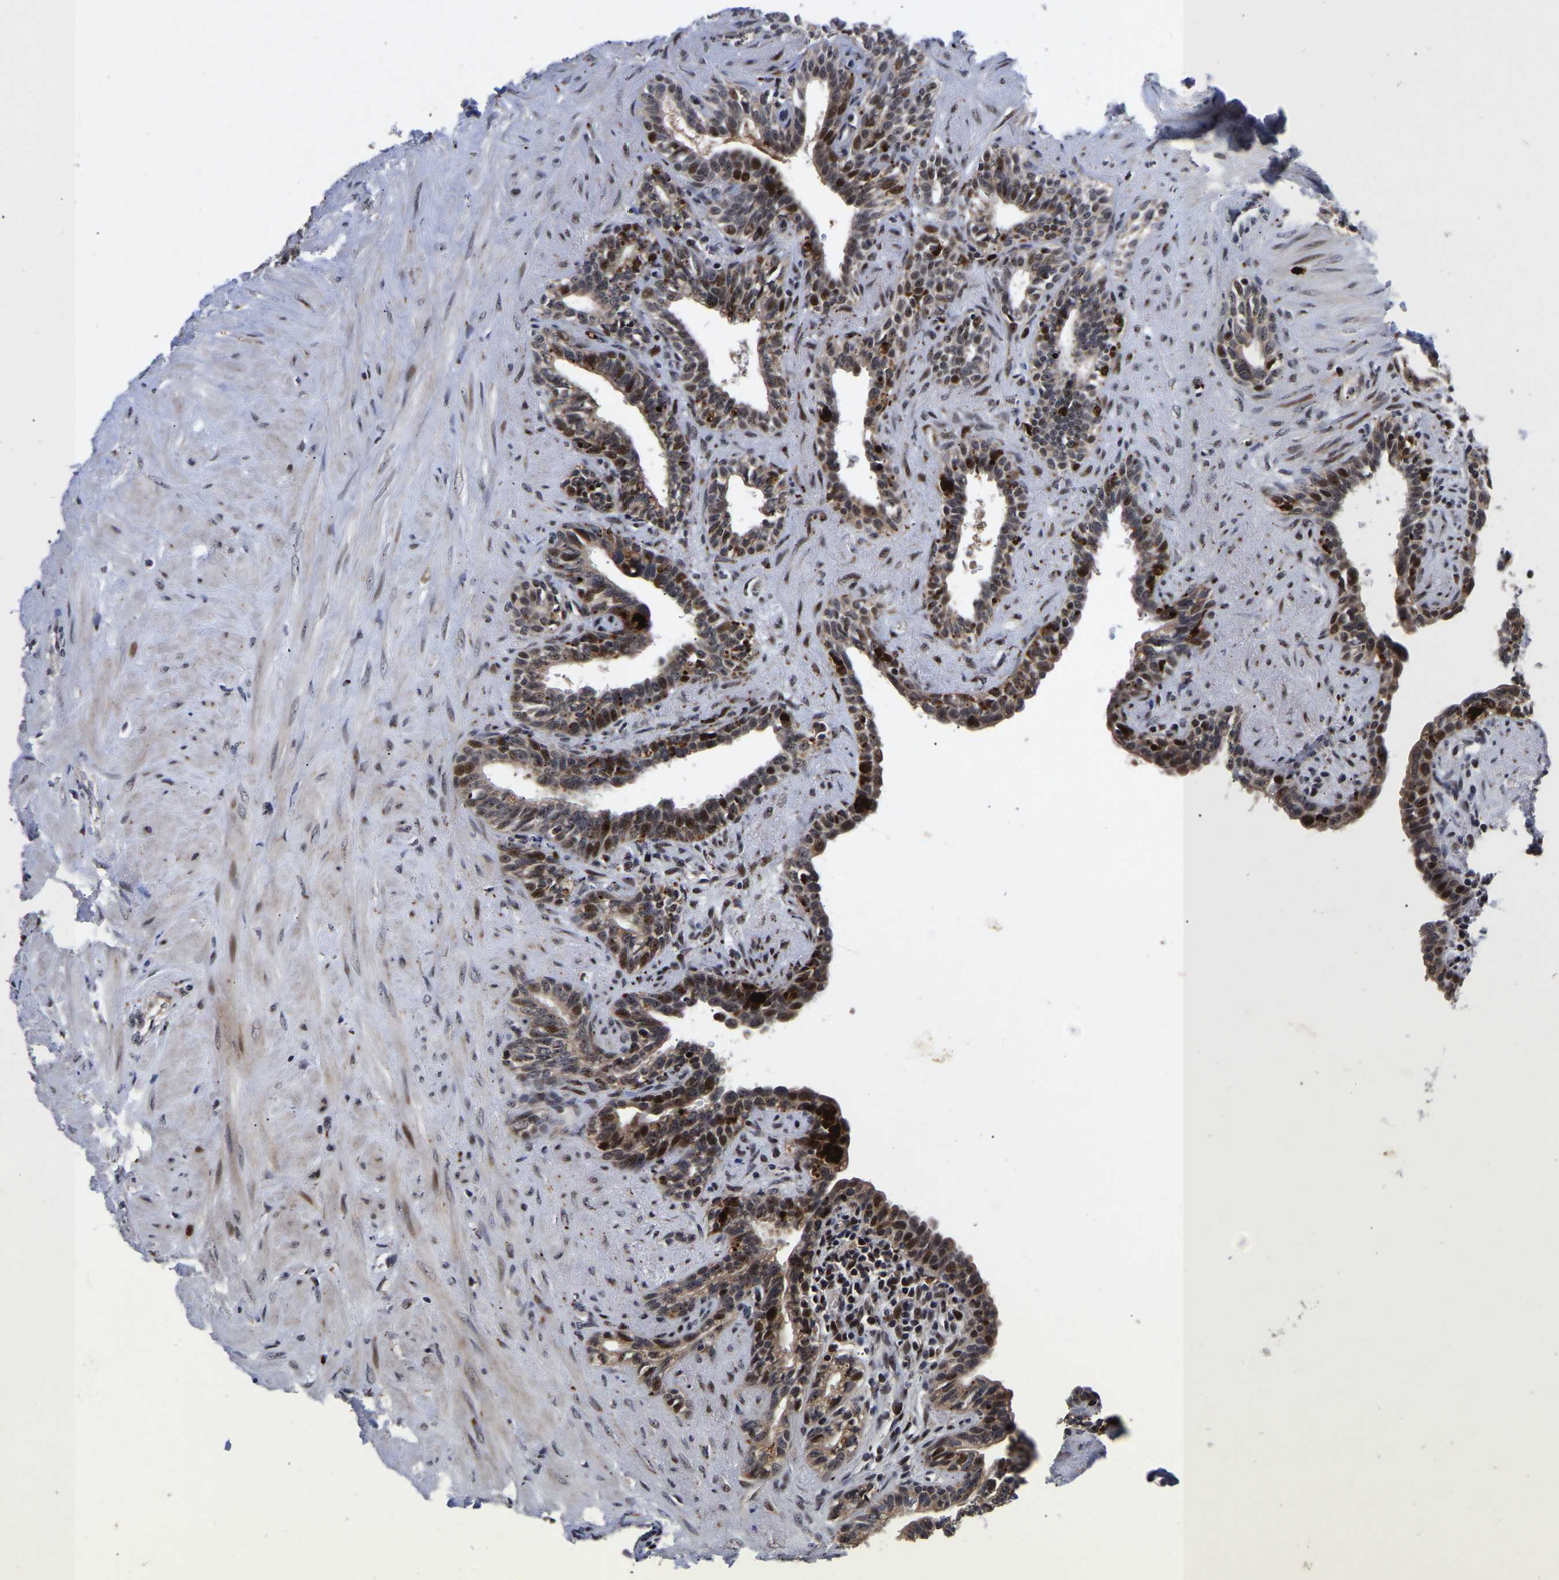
{"staining": {"intensity": "strong", "quantity": "25%-75%", "location": "nuclear"}, "tissue": "seminal vesicle", "cell_type": "Glandular cells", "image_type": "normal", "snomed": [{"axis": "morphology", "description": "Normal tissue, NOS"}, {"axis": "morphology", "description": "Adenocarcinoma, High grade"}, {"axis": "topography", "description": "Prostate"}, {"axis": "topography", "description": "Seminal veicle"}], "caption": "Seminal vesicle stained with DAB IHC reveals high levels of strong nuclear staining in about 25%-75% of glandular cells.", "gene": "JUNB", "patient": {"sex": "male", "age": 55}}